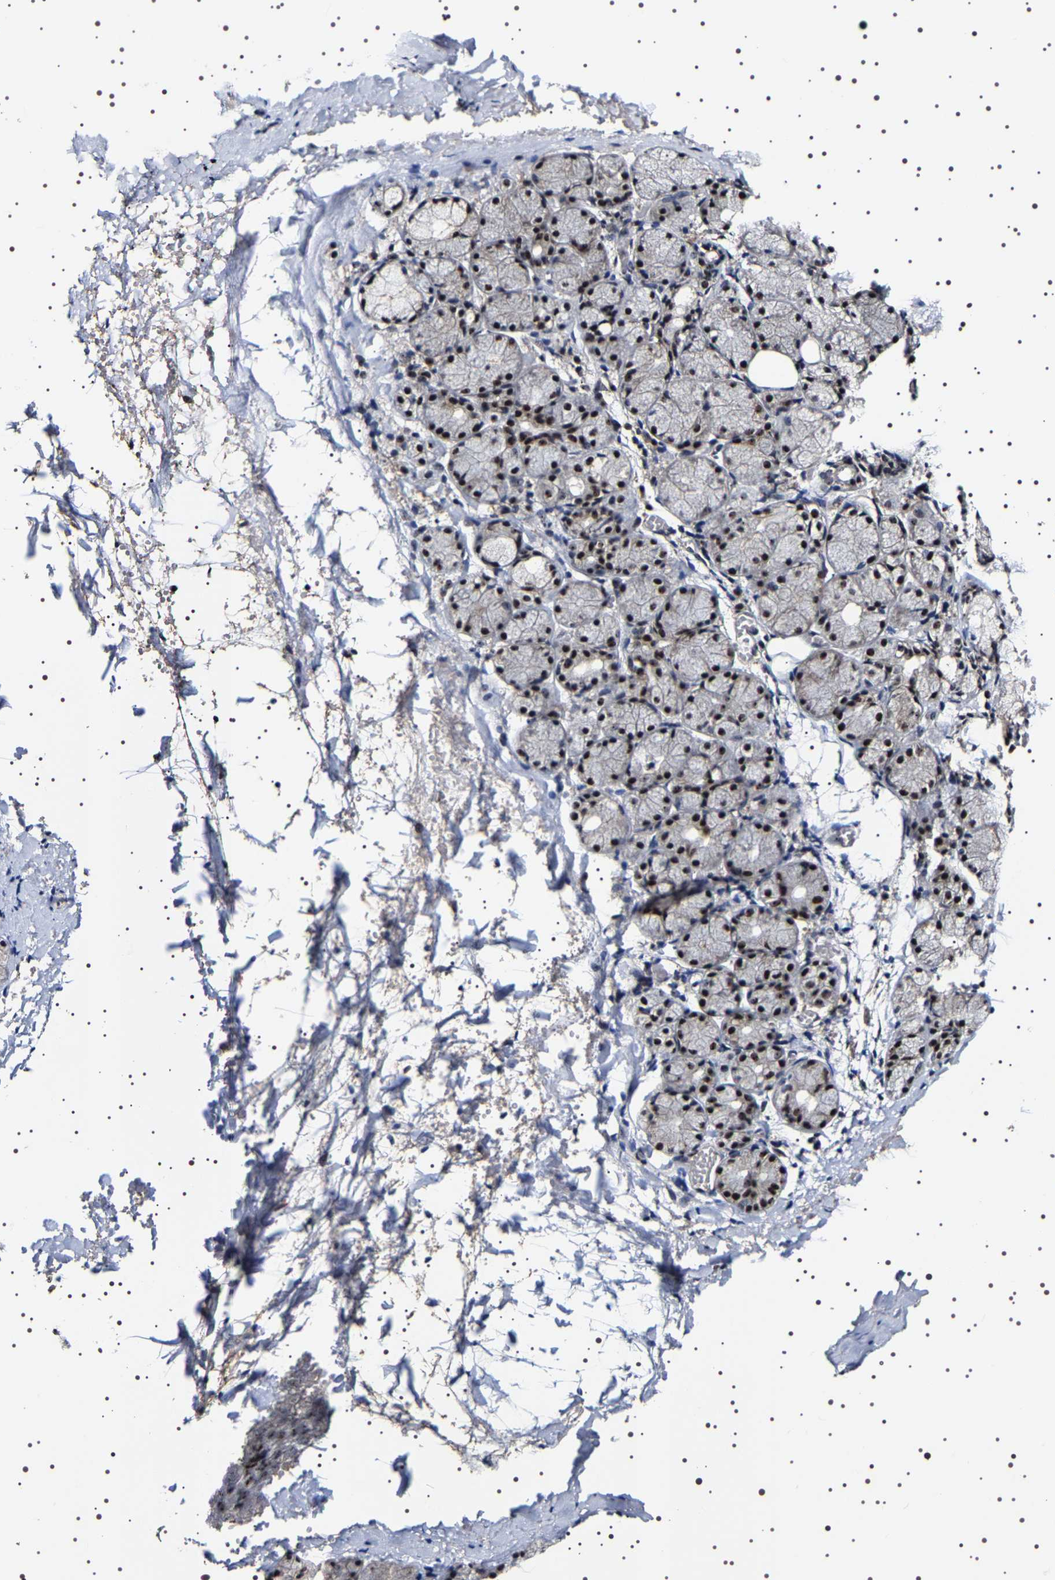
{"staining": {"intensity": "moderate", "quantity": "25%-75%", "location": "nuclear"}, "tissue": "salivary gland", "cell_type": "Glandular cells", "image_type": "normal", "snomed": [{"axis": "morphology", "description": "Normal tissue, NOS"}, {"axis": "topography", "description": "Salivary gland"}], "caption": "Brown immunohistochemical staining in benign salivary gland shows moderate nuclear expression in approximately 25%-75% of glandular cells. (DAB (3,3'-diaminobenzidine) IHC with brightfield microscopy, high magnification).", "gene": "GNL3", "patient": {"sex": "female", "age": 24}}